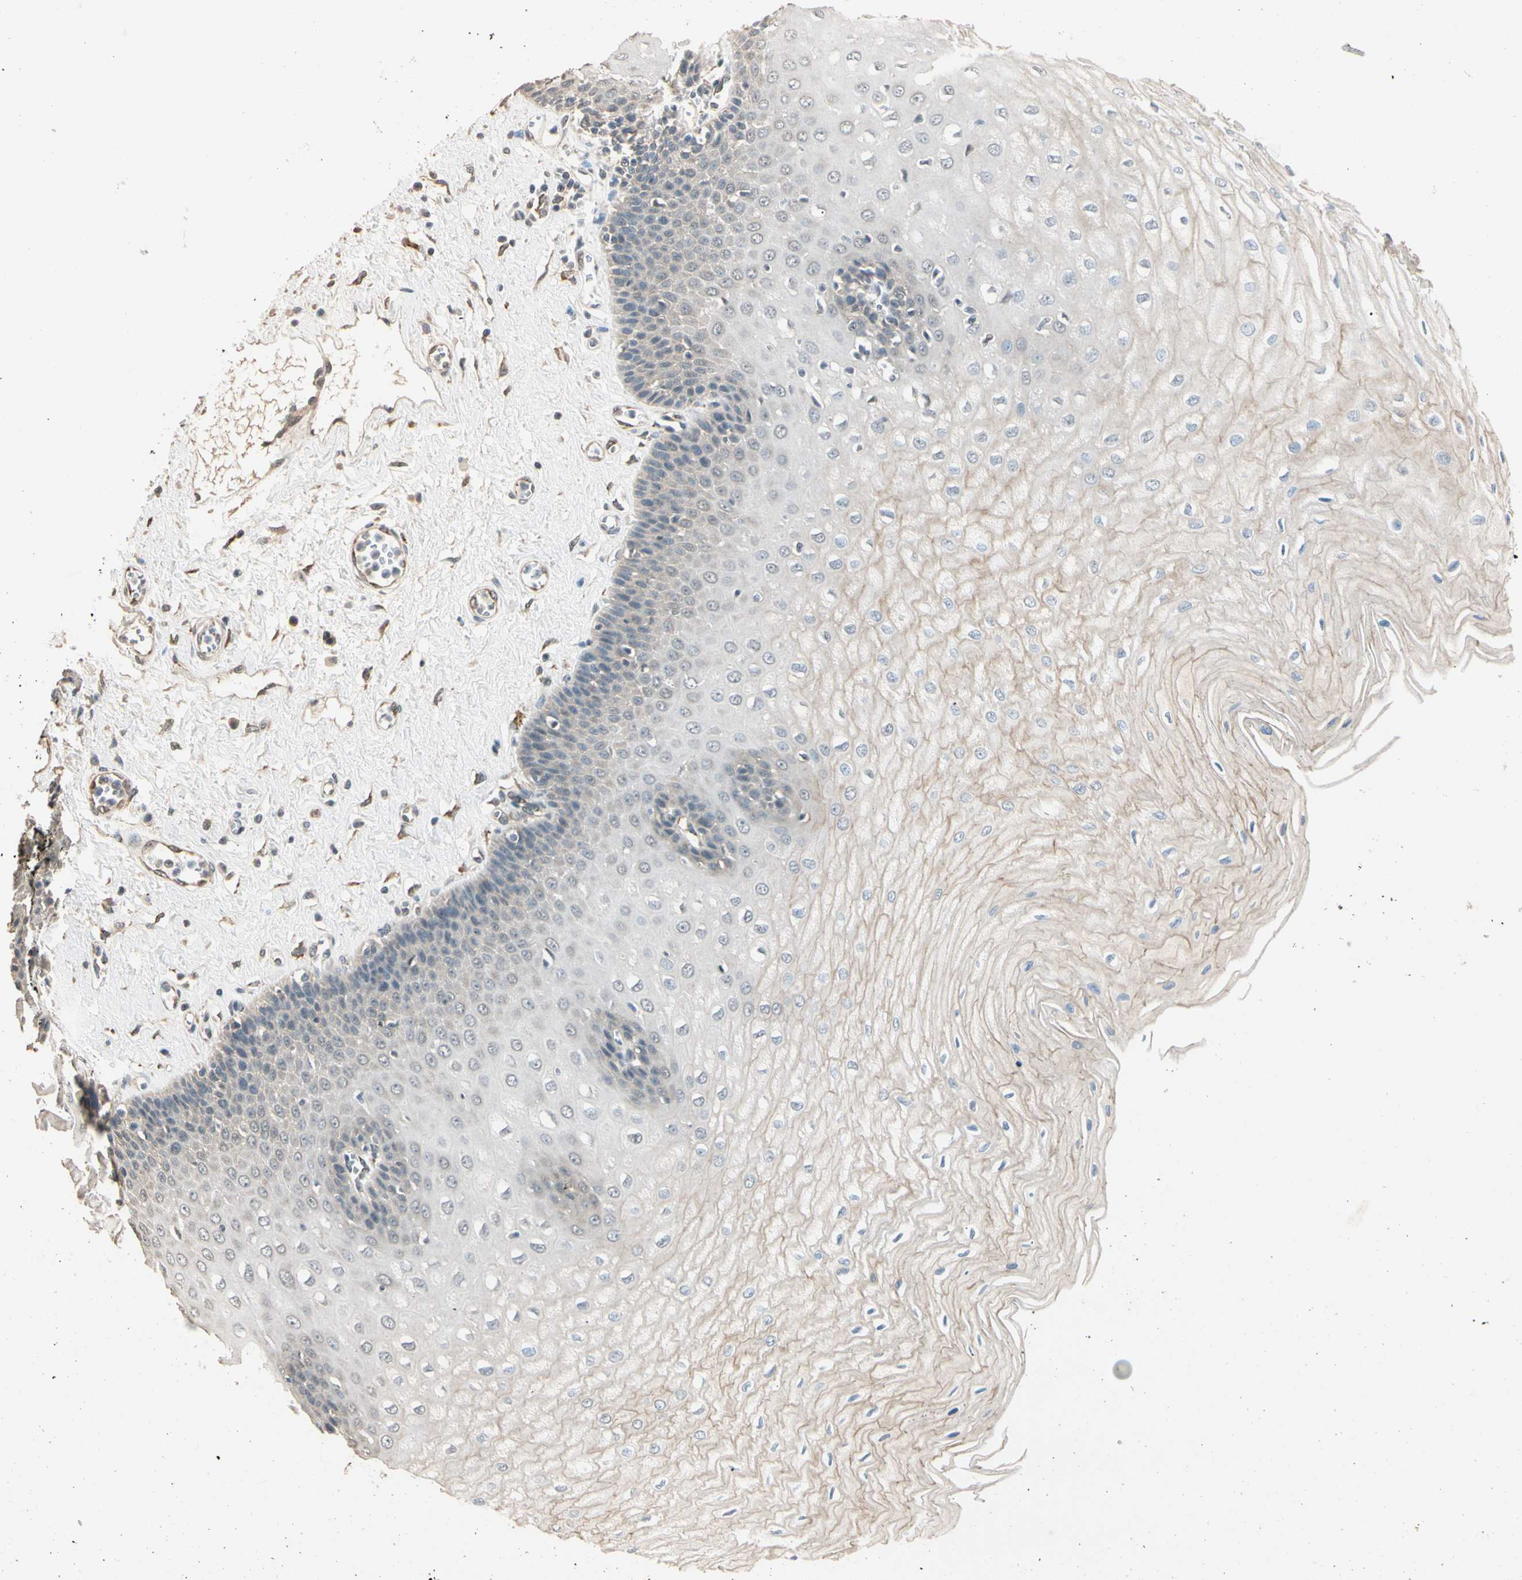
{"staining": {"intensity": "weak", "quantity": "25%-75%", "location": "cytoplasmic/membranous"}, "tissue": "esophagus", "cell_type": "Squamous epithelial cells", "image_type": "normal", "snomed": [{"axis": "morphology", "description": "Normal tissue, NOS"}, {"axis": "morphology", "description": "Squamous cell carcinoma, NOS"}, {"axis": "topography", "description": "Esophagus"}], "caption": "High-power microscopy captured an IHC photomicrograph of unremarkable esophagus, revealing weak cytoplasmic/membranous staining in approximately 25%-75% of squamous epithelial cells. Immunohistochemistry (ihc) stains the protein of interest in brown and the nuclei are stained blue.", "gene": "TASOR", "patient": {"sex": "male", "age": 65}}